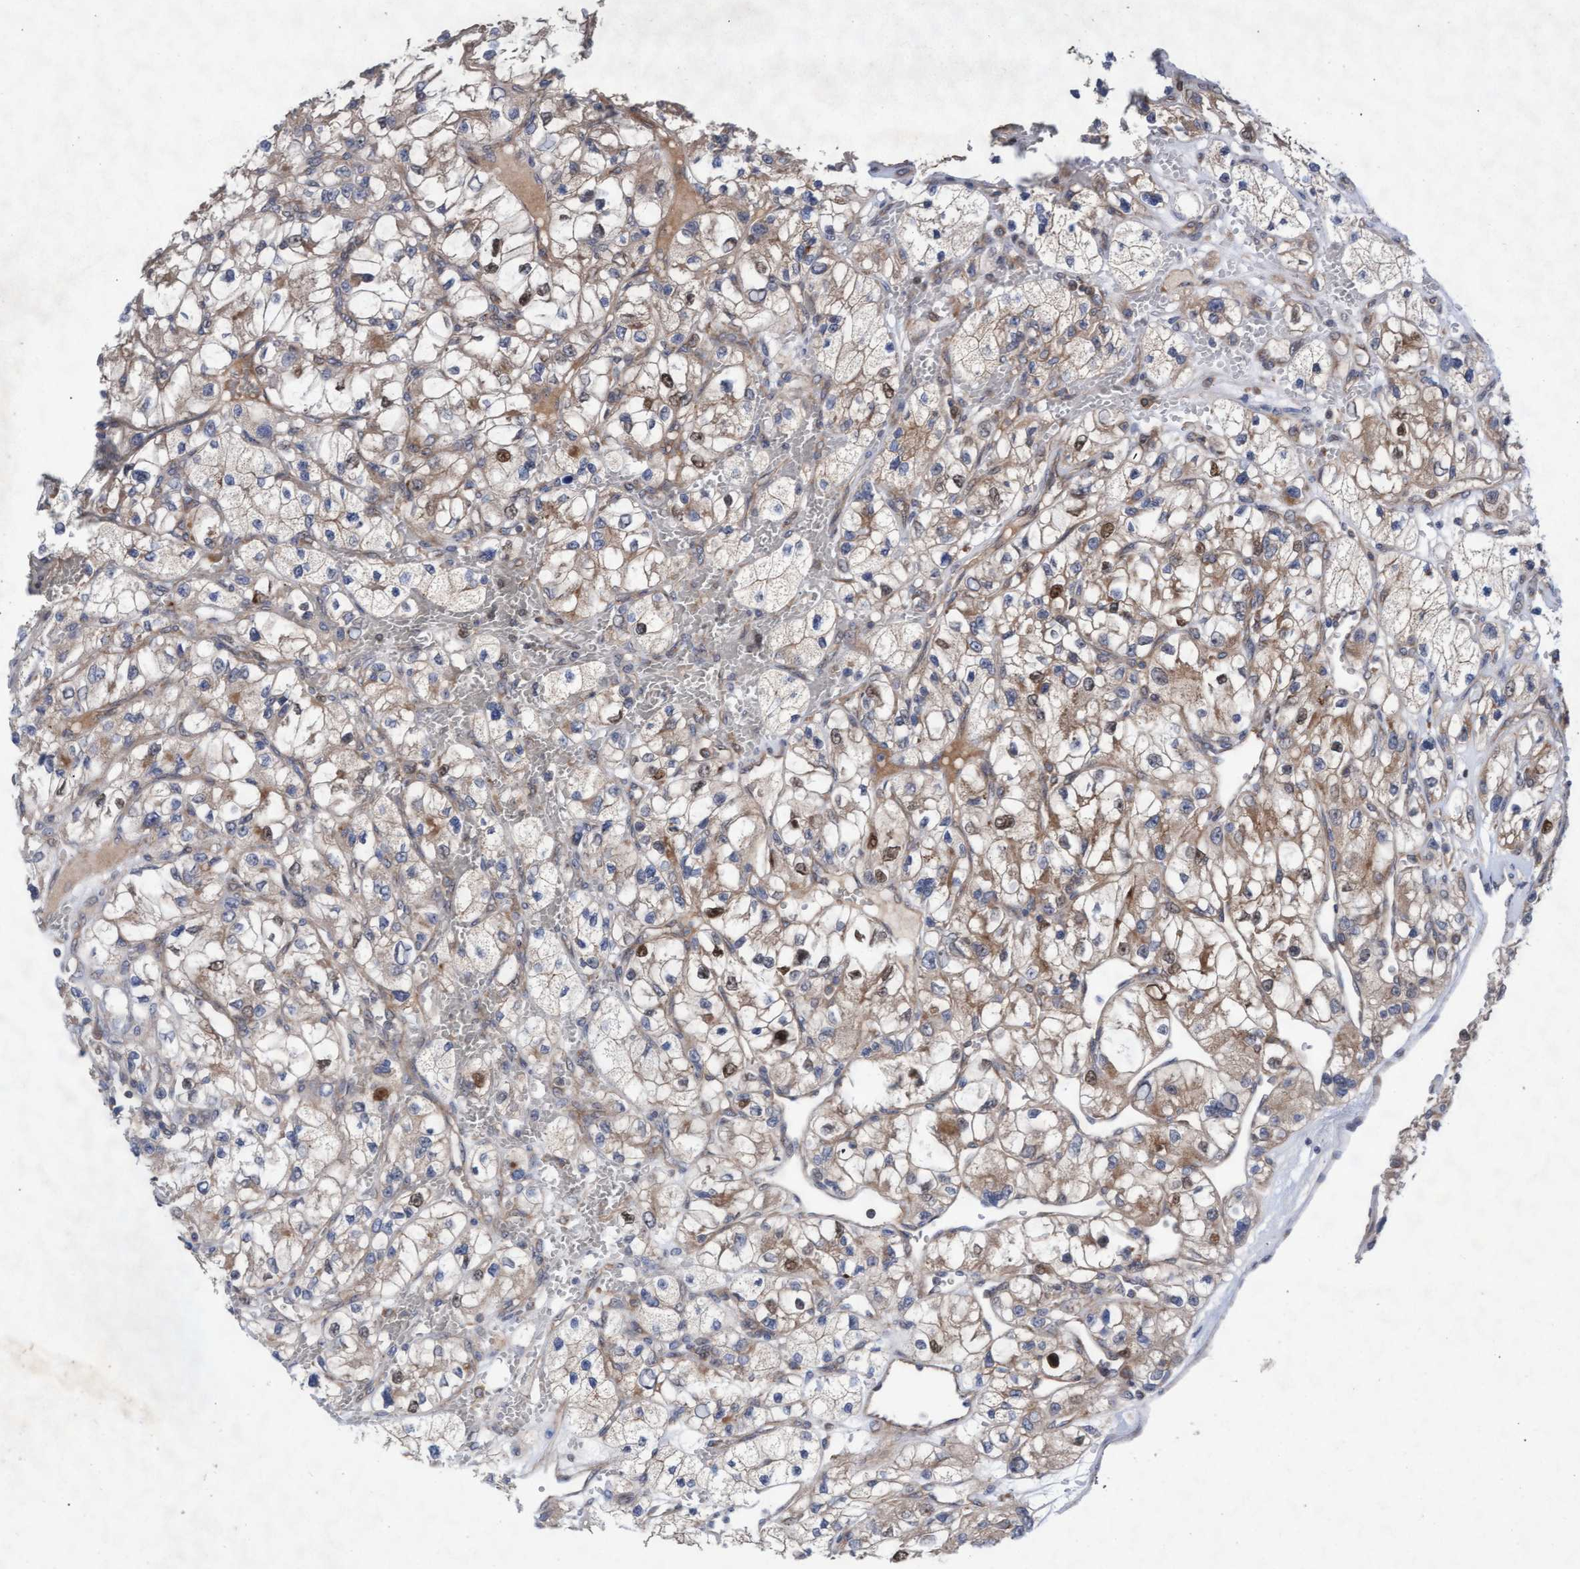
{"staining": {"intensity": "weak", "quantity": "25%-75%", "location": "cytoplasmic/membranous"}, "tissue": "renal cancer", "cell_type": "Tumor cells", "image_type": "cancer", "snomed": [{"axis": "morphology", "description": "Adenocarcinoma, NOS"}, {"axis": "topography", "description": "Kidney"}], "caption": "IHC image of renal cancer stained for a protein (brown), which exhibits low levels of weak cytoplasmic/membranous expression in approximately 25%-75% of tumor cells.", "gene": "ABCF2", "patient": {"sex": "female", "age": 57}}